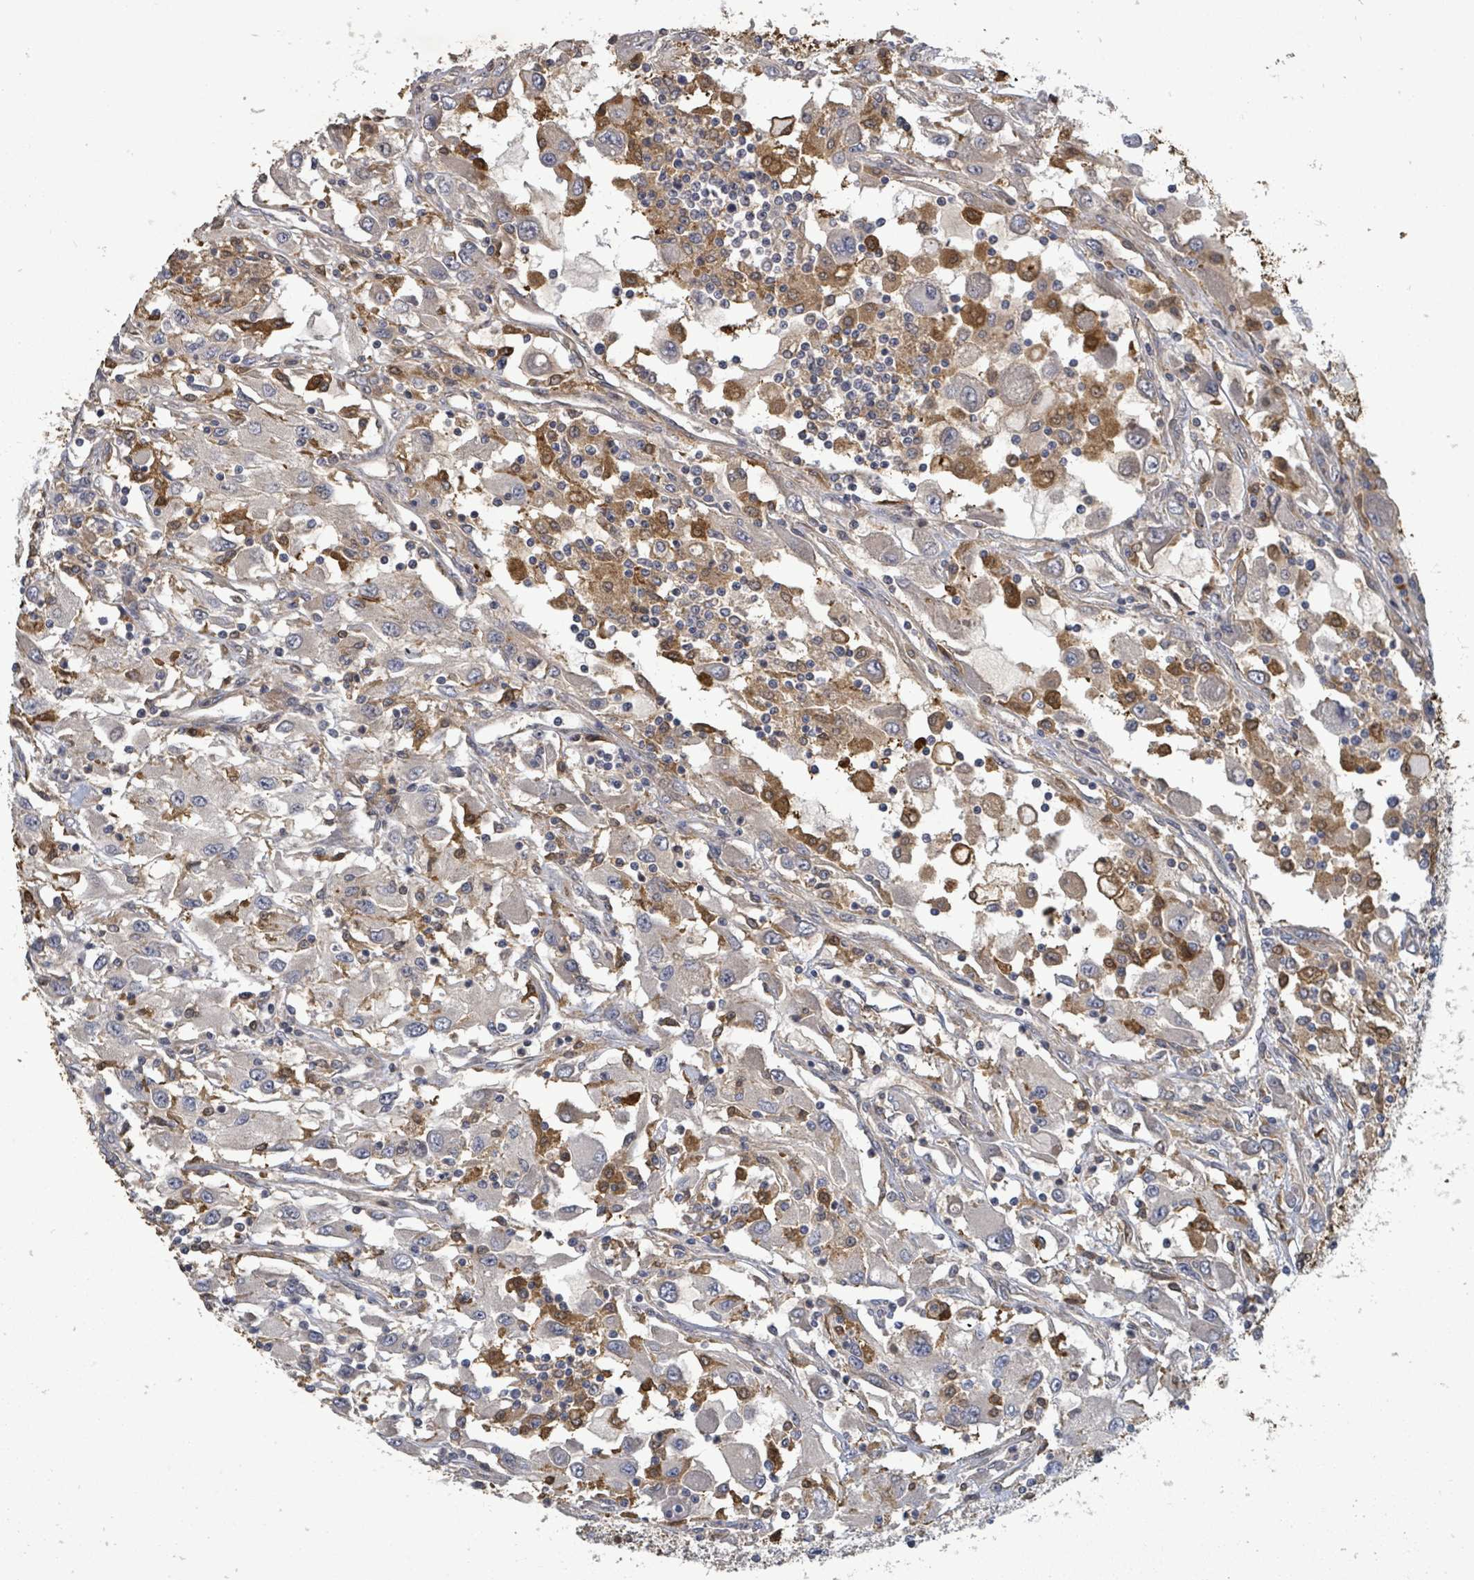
{"staining": {"intensity": "negative", "quantity": "none", "location": "none"}, "tissue": "renal cancer", "cell_type": "Tumor cells", "image_type": "cancer", "snomed": [{"axis": "morphology", "description": "Adenocarcinoma, NOS"}, {"axis": "topography", "description": "Kidney"}], "caption": "There is no significant staining in tumor cells of adenocarcinoma (renal).", "gene": "MAP3K6", "patient": {"sex": "female", "age": 67}}